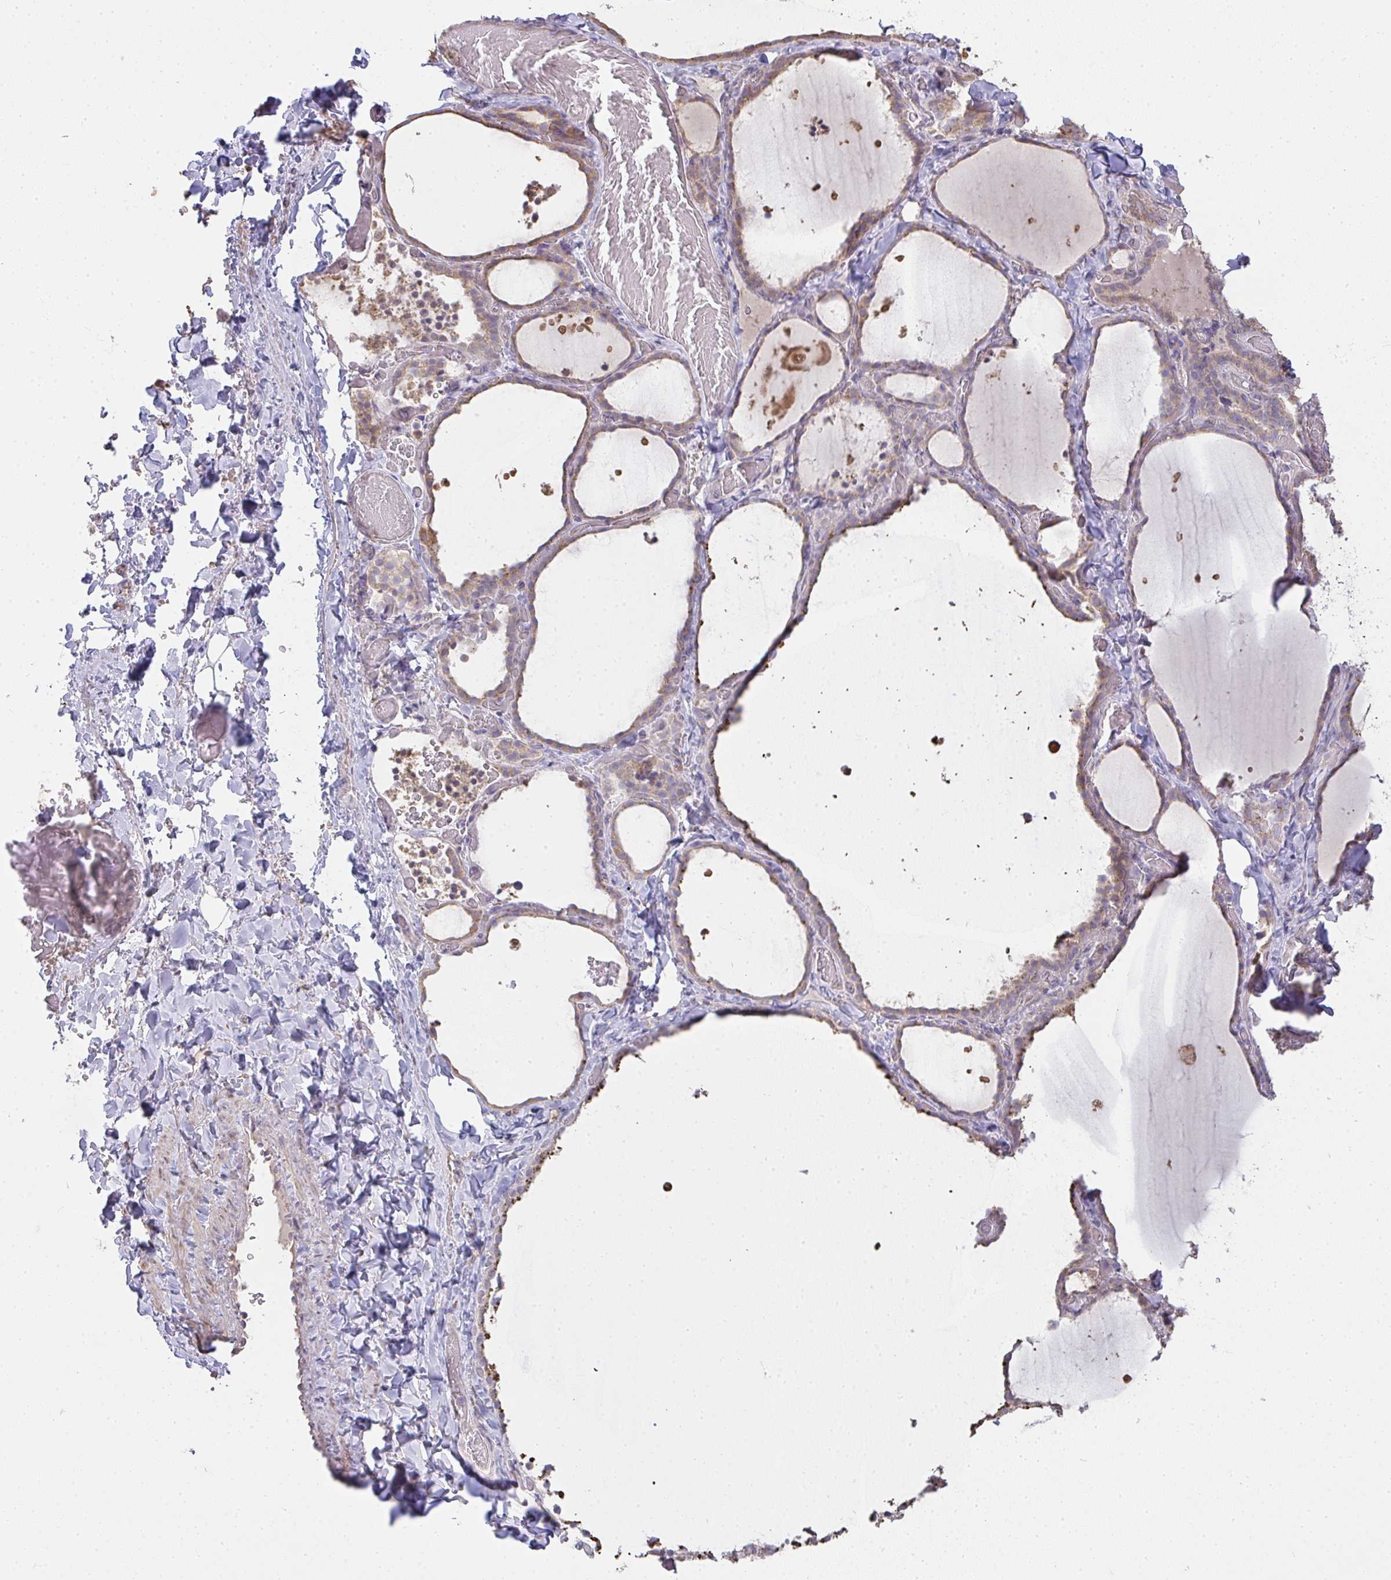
{"staining": {"intensity": "weak", "quantity": ">75%", "location": "cytoplasmic/membranous"}, "tissue": "thyroid gland", "cell_type": "Glandular cells", "image_type": "normal", "snomed": [{"axis": "morphology", "description": "Normal tissue, NOS"}, {"axis": "topography", "description": "Thyroid gland"}], "caption": "Immunohistochemistry (IHC) staining of unremarkable thyroid gland, which exhibits low levels of weak cytoplasmic/membranous staining in about >75% of glandular cells indicating weak cytoplasmic/membranous protein staining. The staining was performed using DAB (brown) for protein detection and nuclei were counterstained in hematoxylin (blue).", "gene": "BRINP3", "patient": {"sex": "female", "age": 22}}